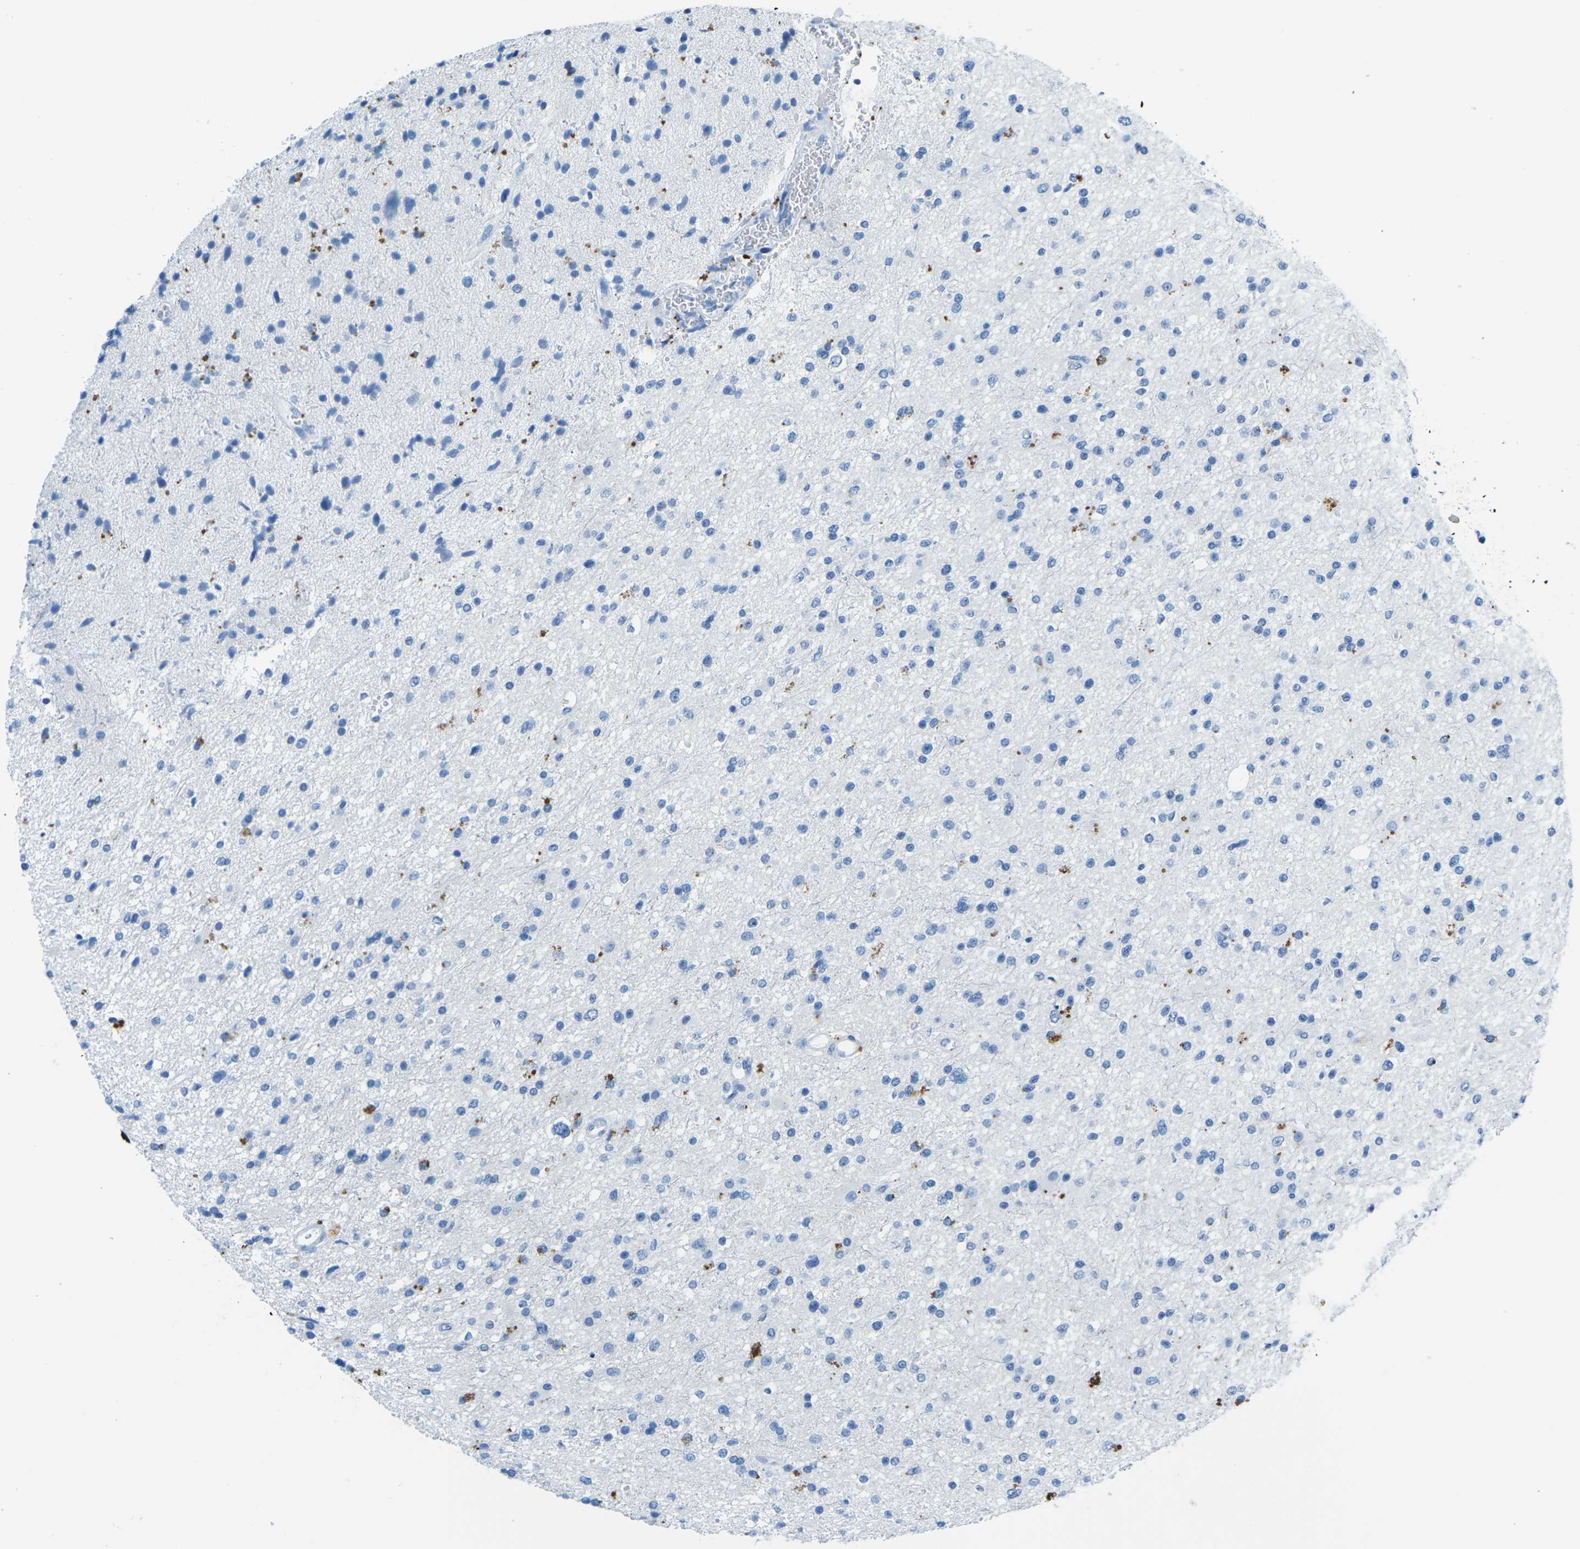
{"staining": {"intensity": "negative", "quantity": "none", "location": "none"}, "tissue": "glioma", "cell_type": "Tumor cells", "image_type": "cancer", "snomed": [{"axis": "morphology", "description": "Glioma, malignant, High grade"}, {"axis": "topography", "description": "Brain"}], "caption": "This histopathology image is of malignant glioma (high-grade) stained with immunohistochemistry to label a protein in brown with the nuclei are counter-stained blue. There is no positivity in tumor cells. Brightfield microscopy of IHC stained with DAB (3,3'-diaminobenzidine) (brown) and hematoxylin (blue), captured at high magnification.", "gene": "MYH8", "patient": {"sex": "male", "age": 33}}